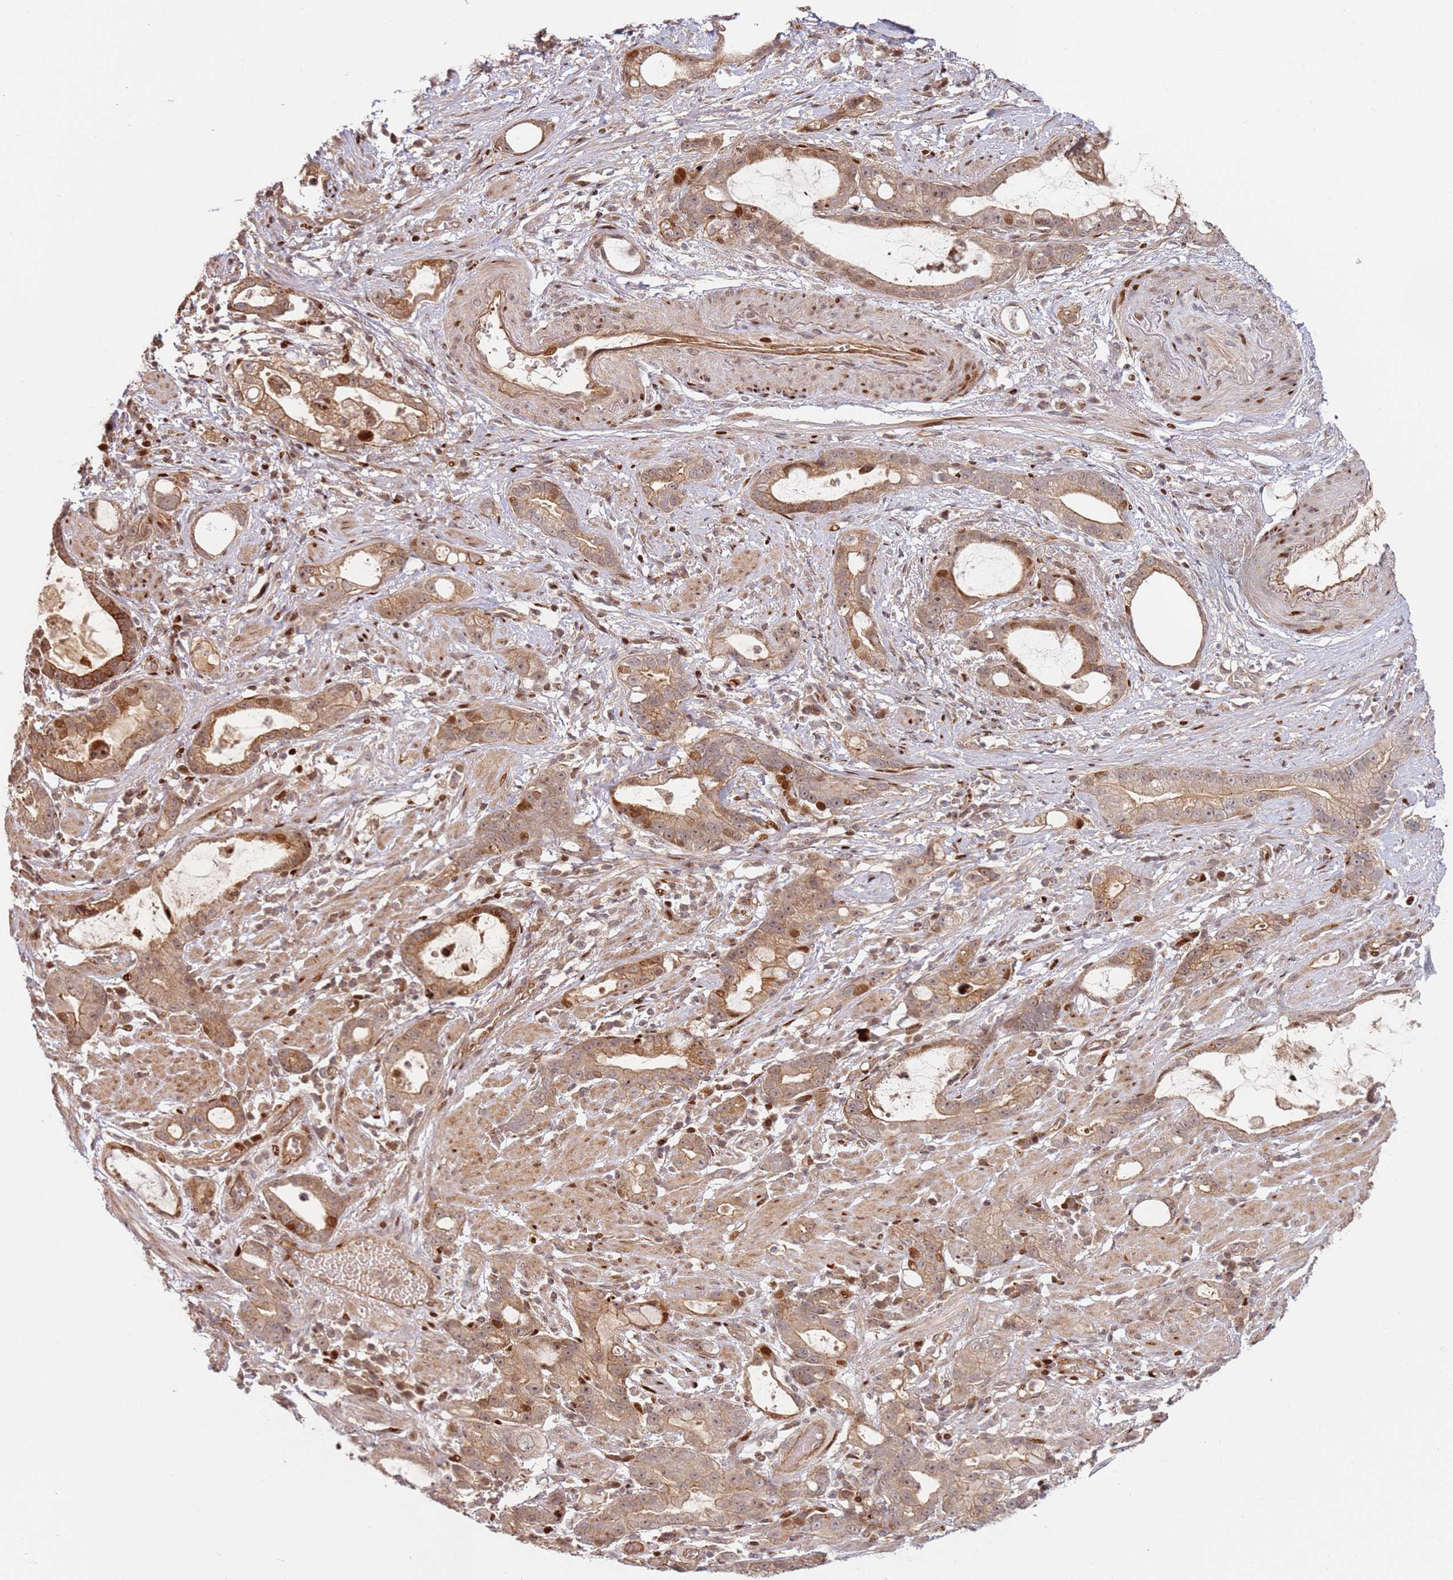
{"staining": {"intensity": "moderate", "quantity": "25%-75%", "location": "cytoplasmic/membranous"}, "tissue": "stomach cancer", "cell_type": "Tumor cells", "image_type": "cancer", "snomed": [{"axis": "morphology", "description": "Adenocarcinoma, NOS"}, {"axis": "topography", "description": "Stomach"}], "caption": "IHC photomicrograph of neoplastic tissue: human adenocarcinoma (stomach) stained using immunohistochemistry (IHC) exhibits medium levels of moderate protein expression localized specifically in the cytoplasmic/membranous of tumor cells, appearing as a cytoplasmic/membranous brown color.", "gene": "TMEM233", "patient": {"sex": "male", "age": 55}}